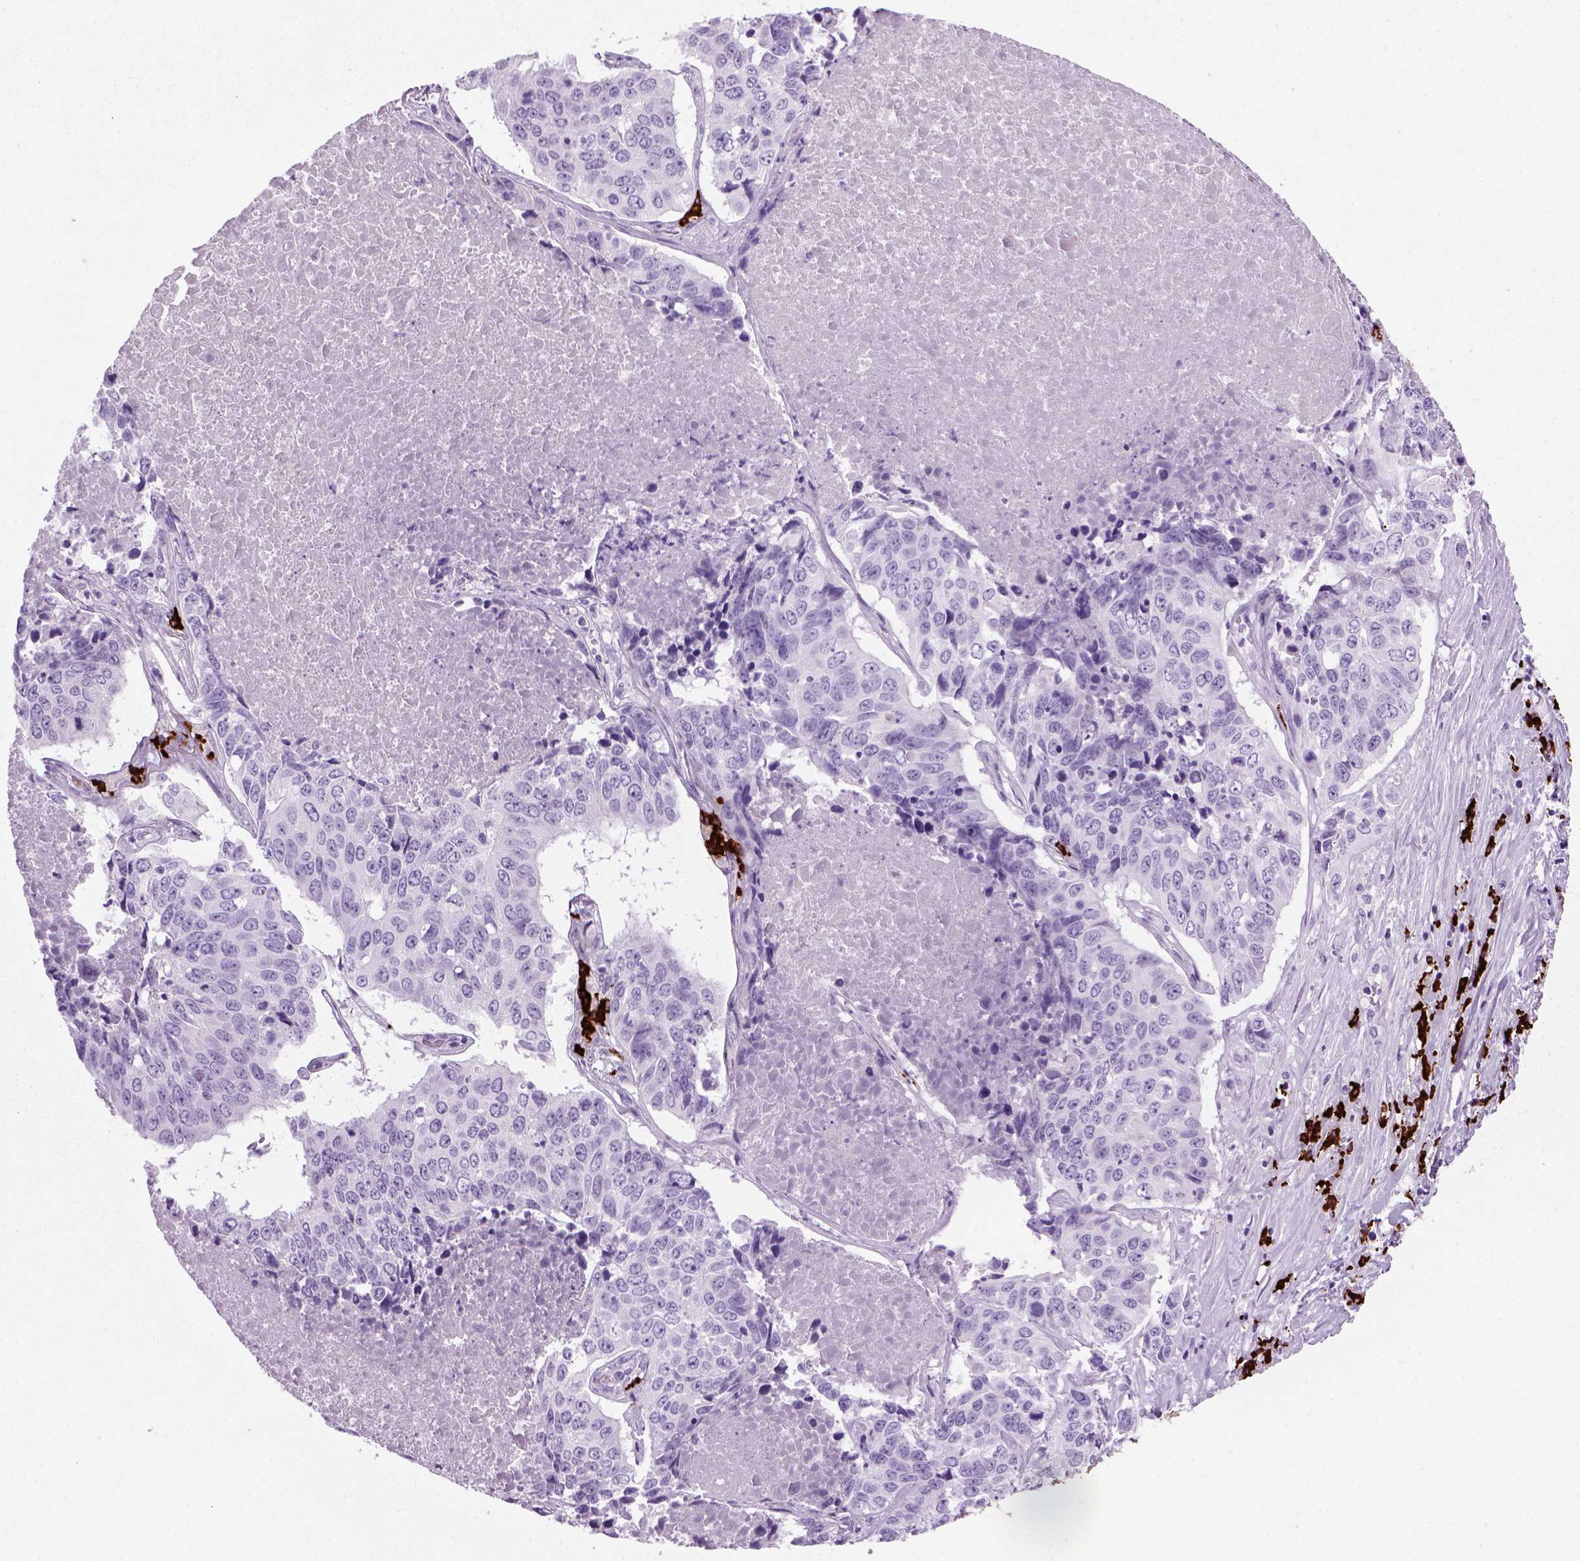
{"staining": {"intensity": "negative", "quantity": "none", "location": "none"}, "tissue": "lung cancer", "cell_type": "Tumor cells", "image_type": "cancer", "snomed": [{"axis": "morphology", "description": "Normal tissue, NOS"}, {"axis": "morphology", "description": "Squamous cell carcinoma, NOS"}, {"axis": "topography", "description": "Bronchus"}, {"axis": "topography", "description": "Lung"}], "caption": "Immunohistochemistry micrograph of neoplastic tissue: lung squamous cell carcinoma stained with DAB (3,3'-diaminobenzidine) demonstrates no significant protein positivity in tumor cells.", "gene": "MZB1", "patient": {"sex": "male", "age": 64}}